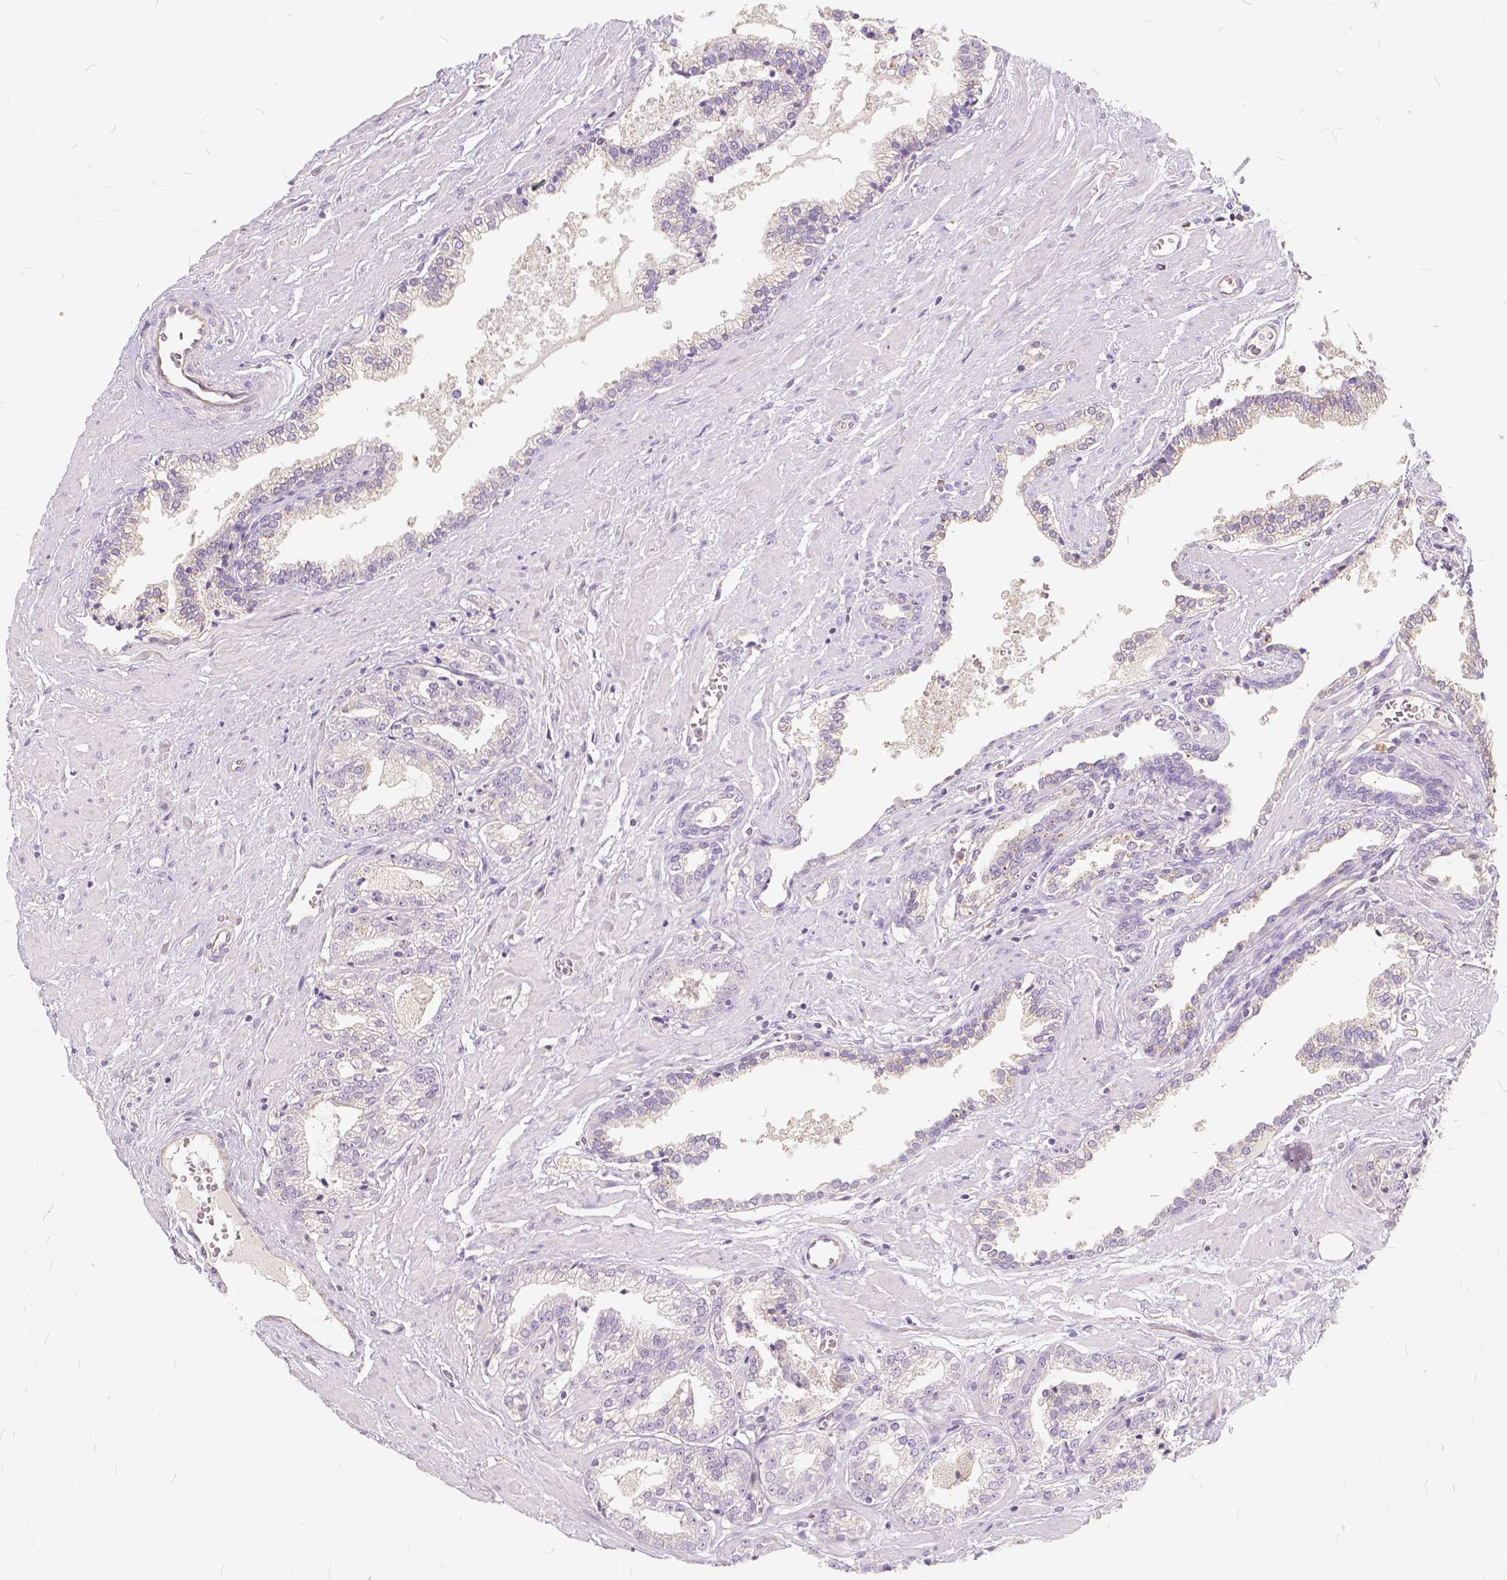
{"staining": {"intensity": "negative", "quantity": "none", "location": "none"}, "tissue": "prostate cancer", "cell_type": "Tumor cells", "image_type": "cancer", "snomed": [{"axis": "morphology", "description": "Adenocarcinoma, Low grade"}, {"axis": "topography", "description": "Prostate"}], "caption": "DAB immunohistochemical staining of prostate cancer (low-grade adenocarcinoma) reveals no significant expression in tumor cells. (DAB (3,3'-diaminobenzidine) immunohistochemistry visualized using brightfield microscopy, high magnification).", "gene": "KIAA0513", "patient": {"sex": "male", "age": 60}}